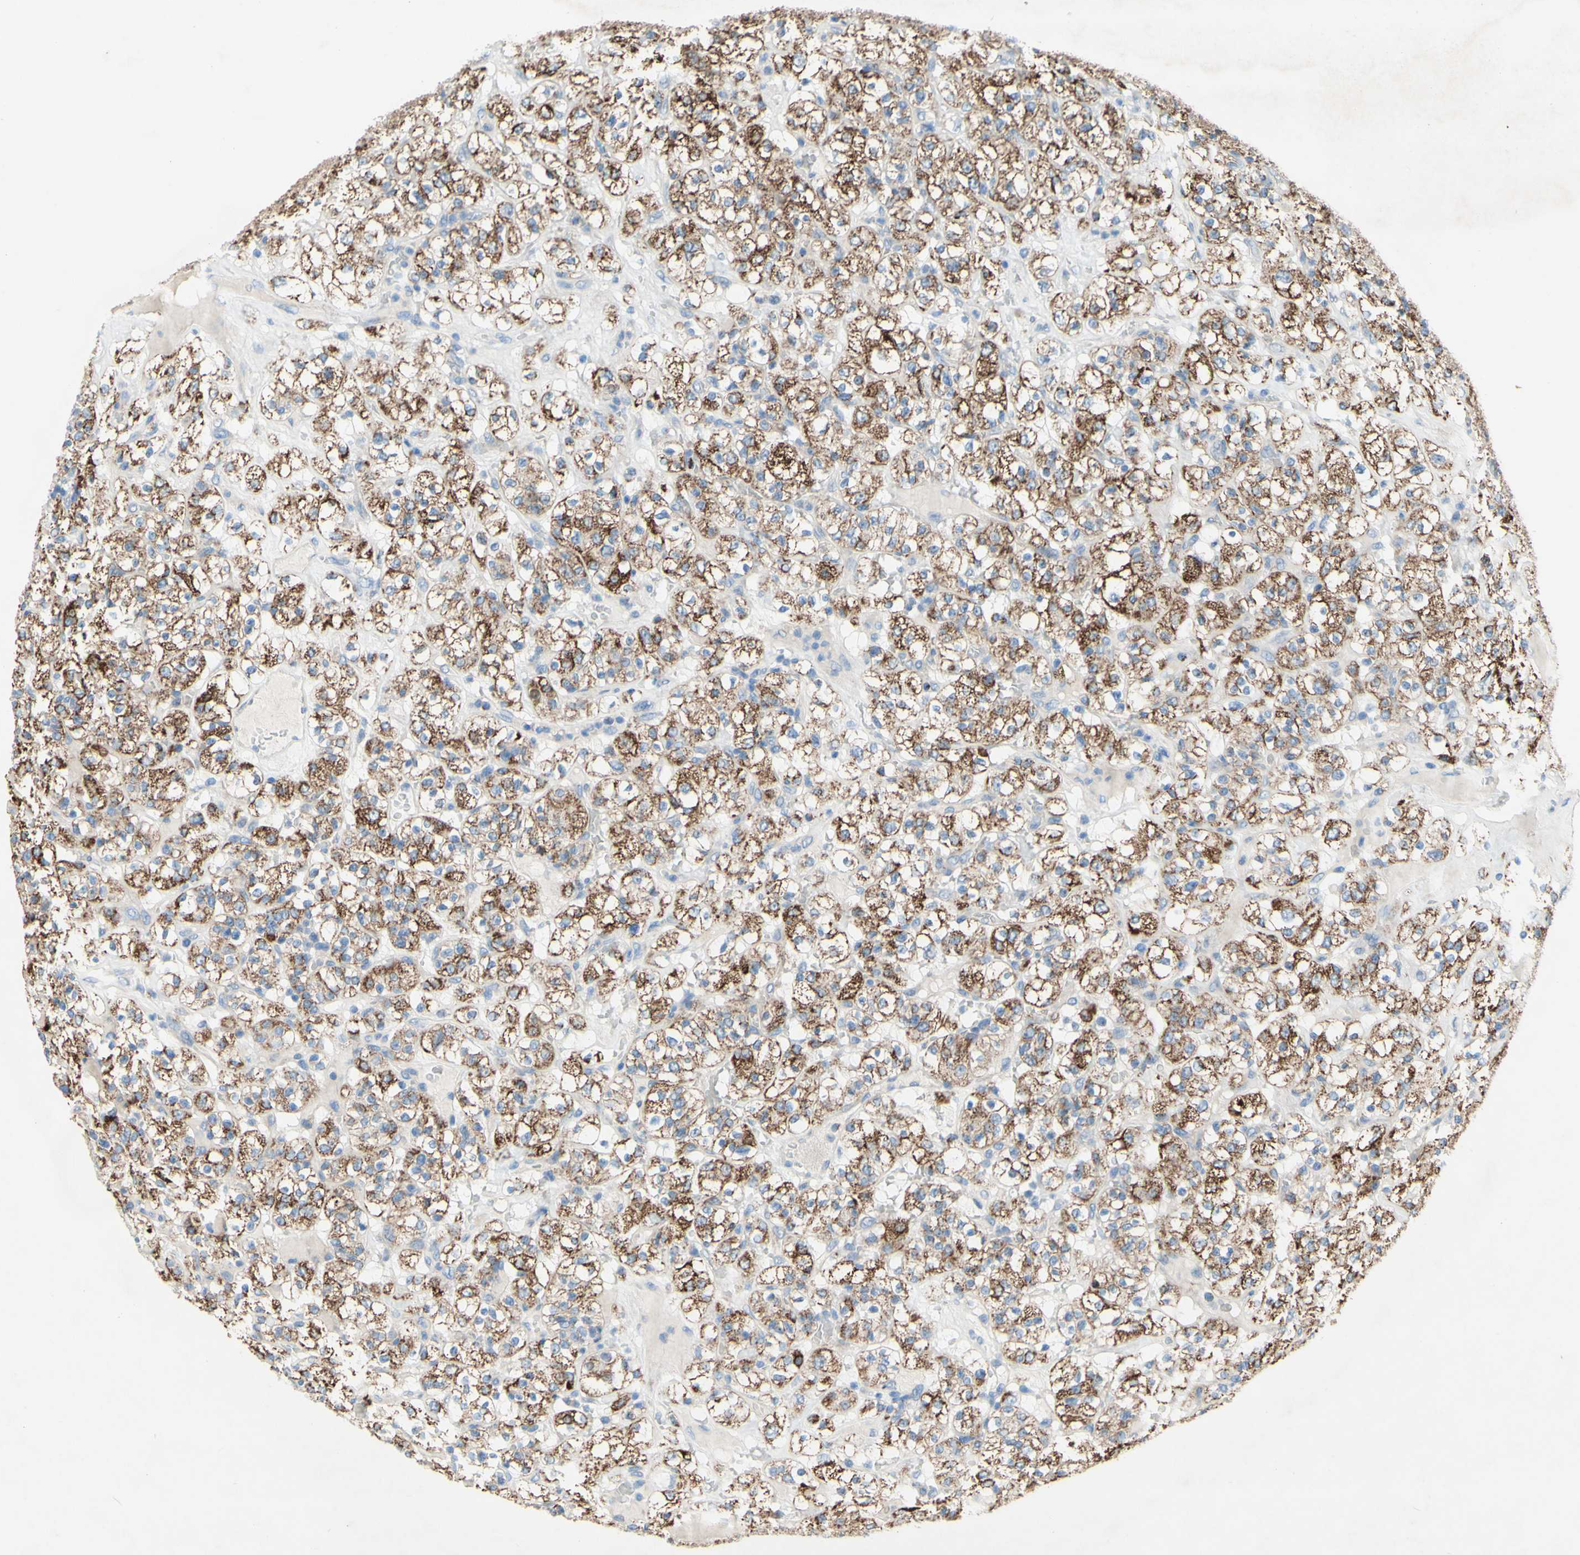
{"staining": {"intensity": "moderate", "quantity": ">75%", "location": "cytoplasmic/membranous"}, "tissue": "renal cancer", "cell_type": "Tumor cells", "image_type": "cancer", "snomed": [{"axis": "morphology", "description": "Normal tissue, NOS"}, {"axis": "morphology", "description": "Adenocarcinoma, NOS"}, {"axis": "topography", "description": "Kidney"}], "caption": "Human adenocarcinoma (renal) stained with a brown dye shows moderate cytoplasmic/membranous positive staining in about >75% of tumor cells.", "gene": "ACADL", "patient": {"sex": "female", "age": 72}}